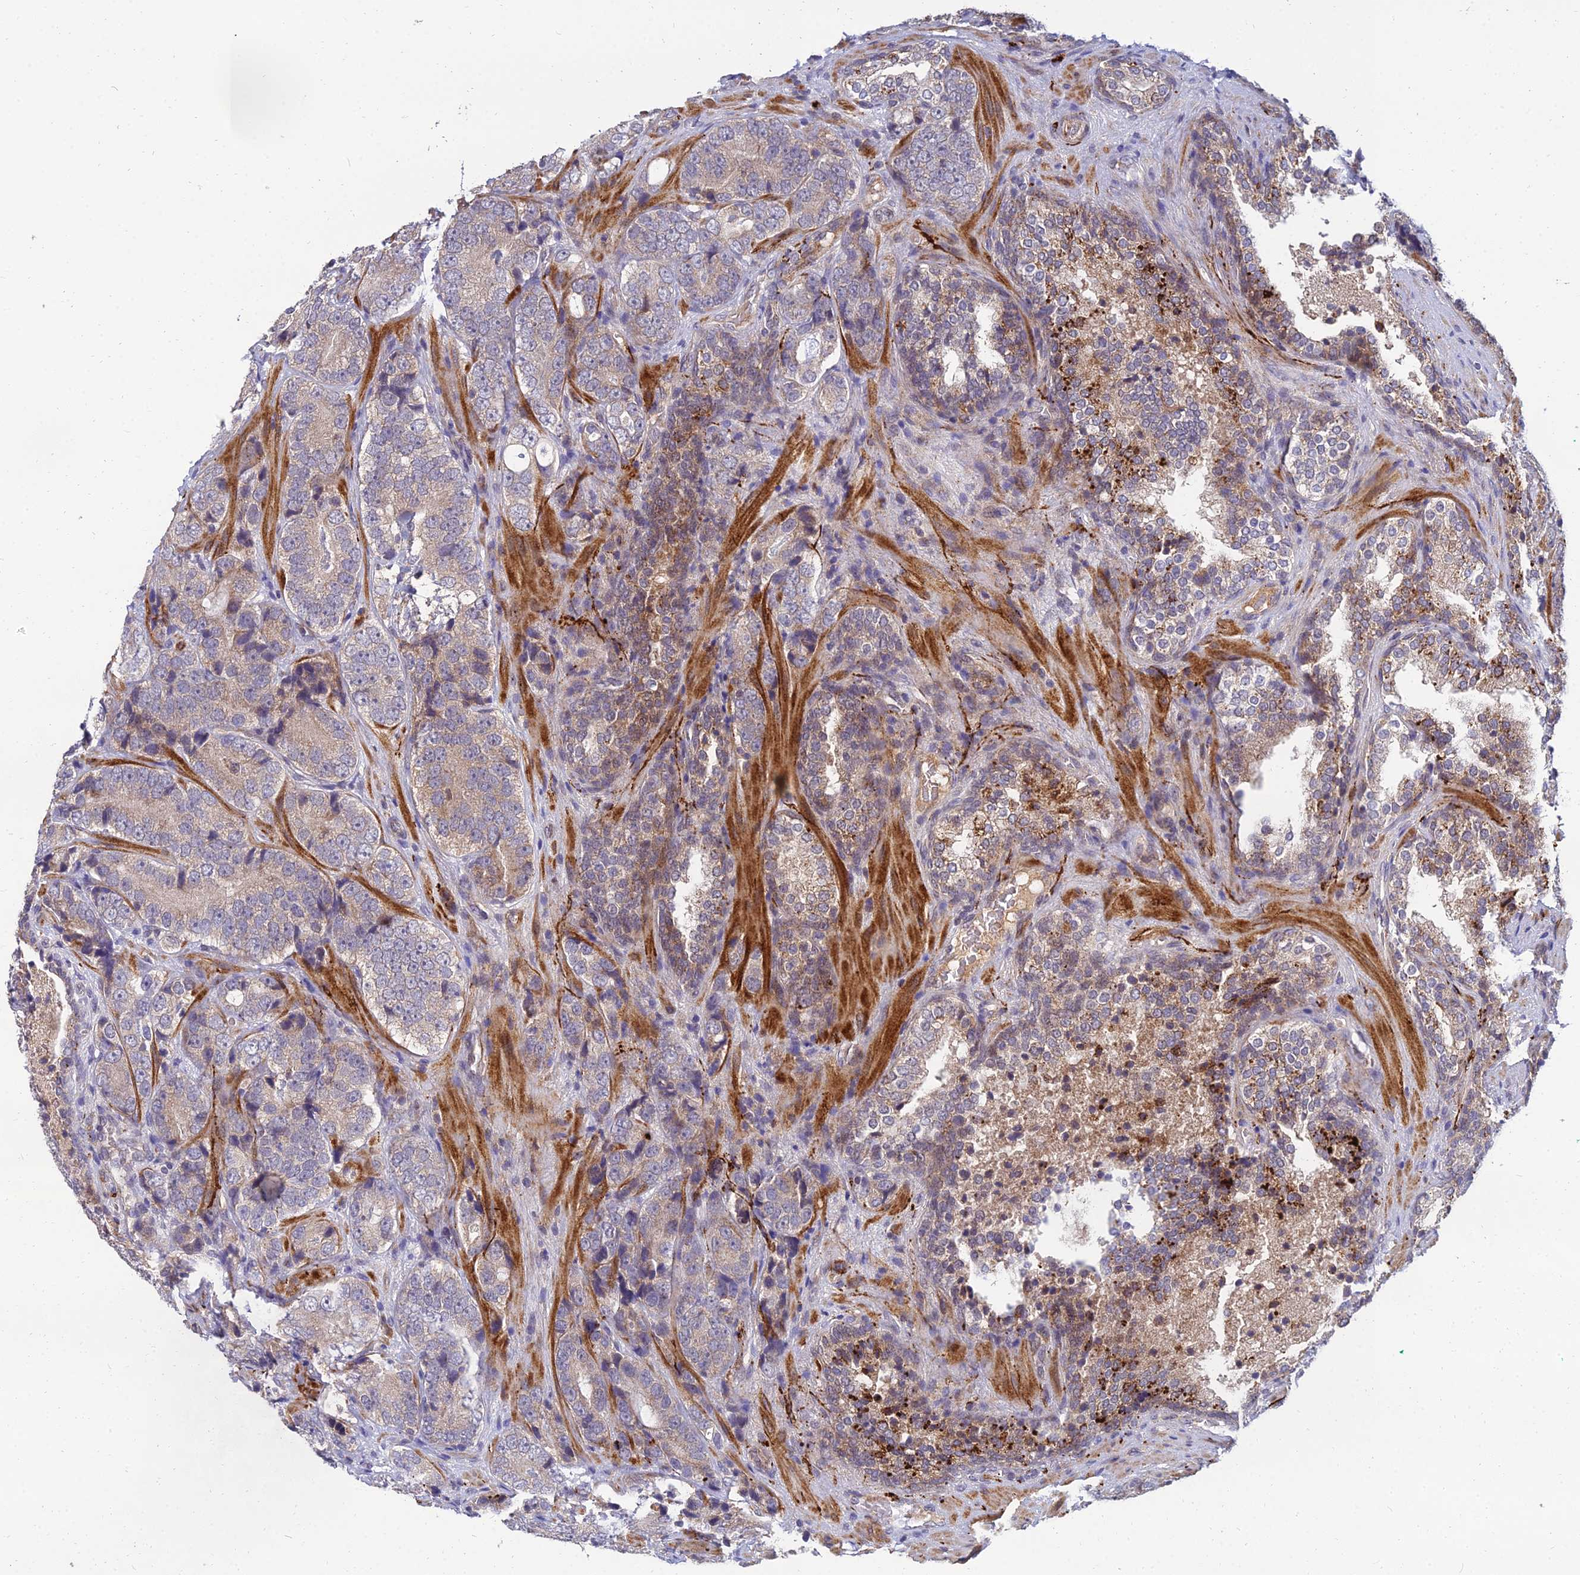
{"staining": {"intensity": "negative", "quantity": "none", "location": "none"}, "tissue": "prostate cancer", "cell_type": "Tumor cells", "image_type": "cancer", "snomed": [{"axis": "morphology", "description": "Adenocarcinoma, High grade"}, {"axis": "topography", "description": "Prostate"}], "caption": "An immunohistochemistry photomicrograph of prostate adenocarcinoma (high-grade) is shown. There is no staining in tumor cells of prostate adenocarcinoma (high-grade).", "gene": "NPY", "patient": {"sex": "male", "age": 56}}